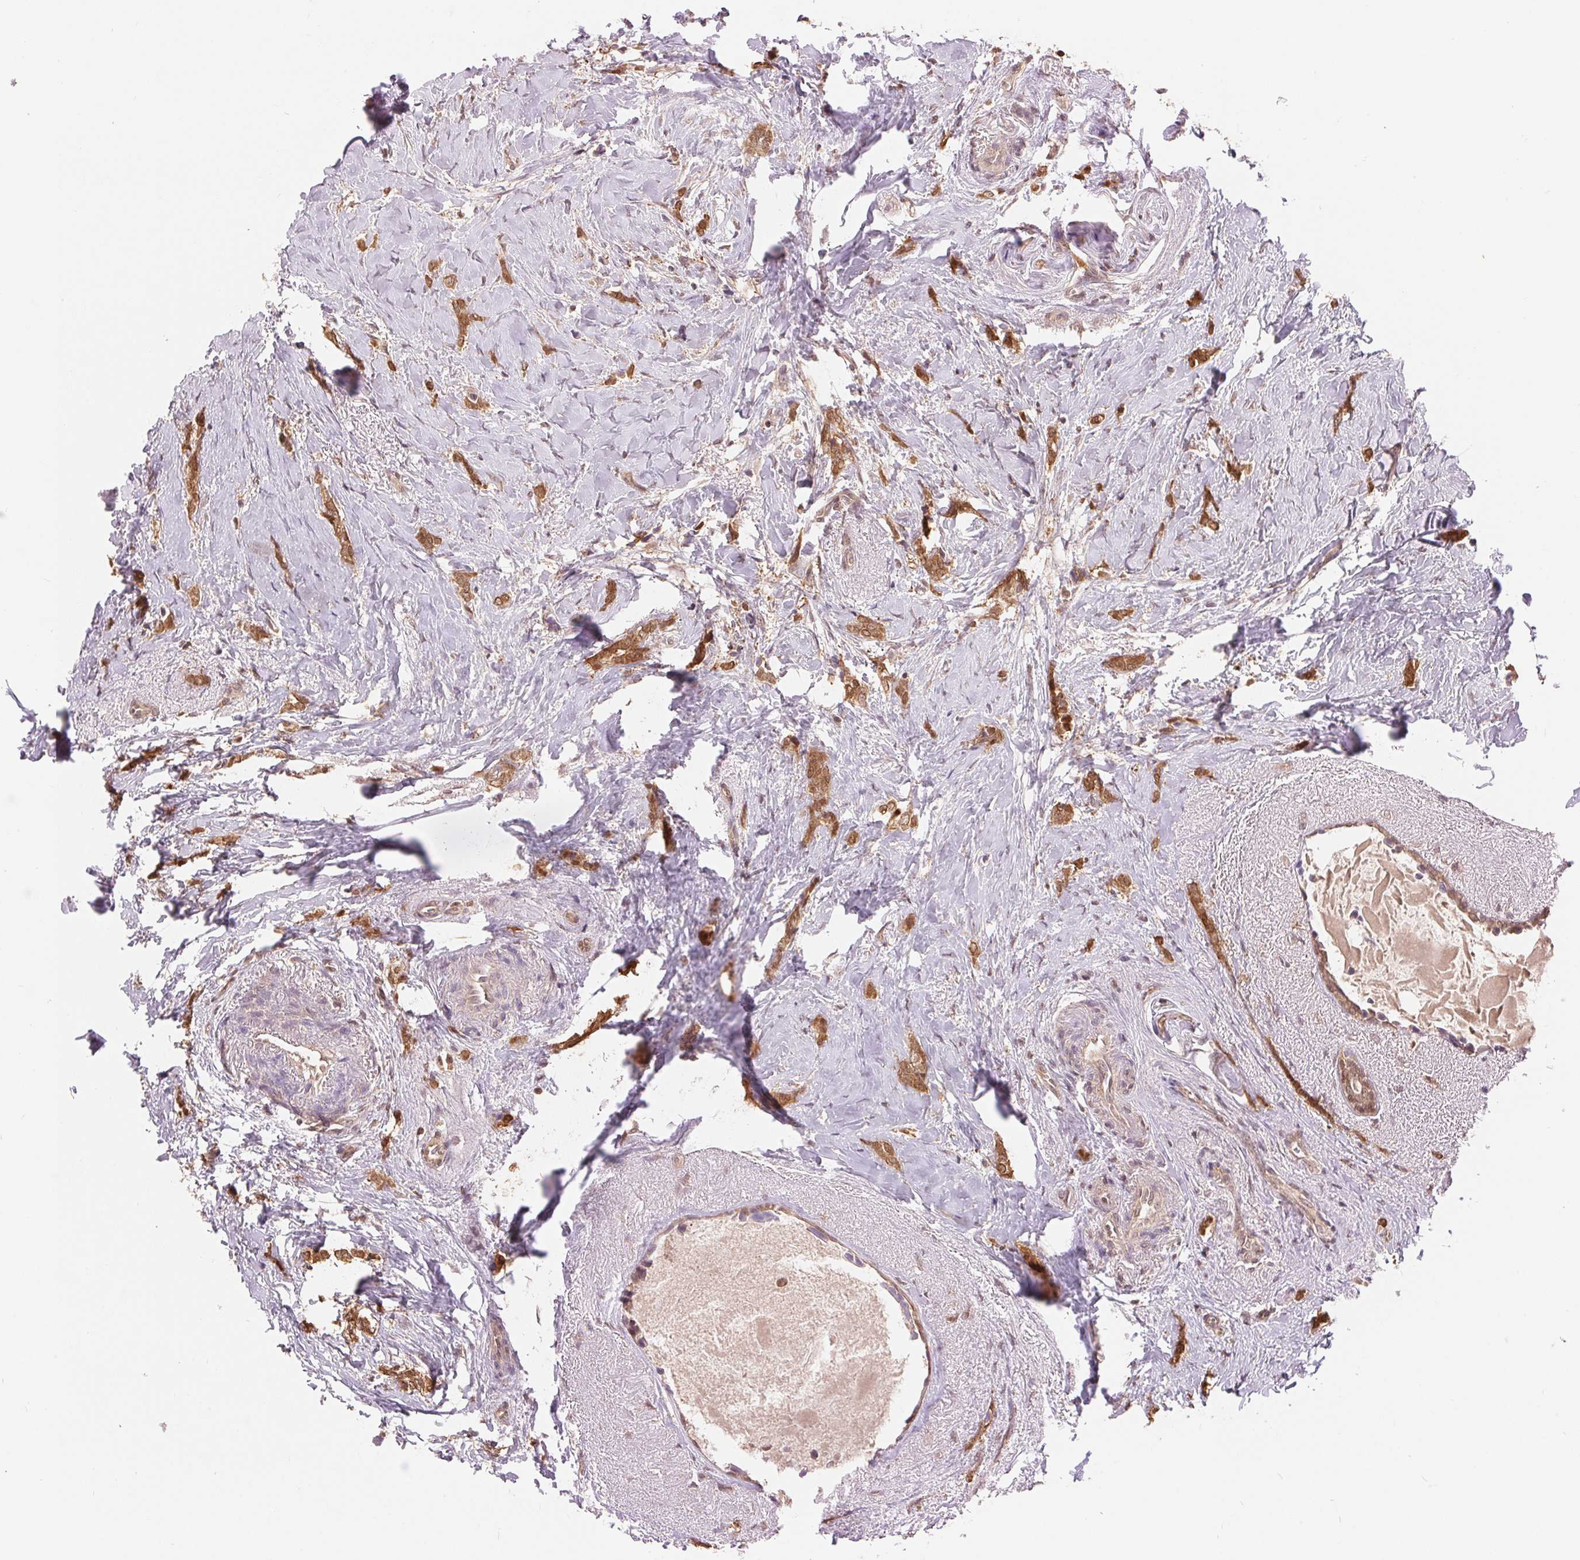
{"staining": {"intensity": "weak", "quantity": ">75%", "location": "cytoplasmic/membranous"}, "tissue": "breast cancer", "cell_type": "Tumor cells", "image_type": "cancer", "snomed": [{"axis": "morphology", "description": "Normal tissue, NOS"}, {"axis": "morphology", "description": "Duct carcinoma"}, {"axis": "topography", "description": "Breast"}], "caption": "Weak cytoplasmic/membranous positivity for a protein is appreciated in about >75% of tumor cells of breast infiltrating ductal carcinoma using immunohistochemistry (IHC).", "gene": "TMEM273", "patient": {"sex": "female", "age": 77}}